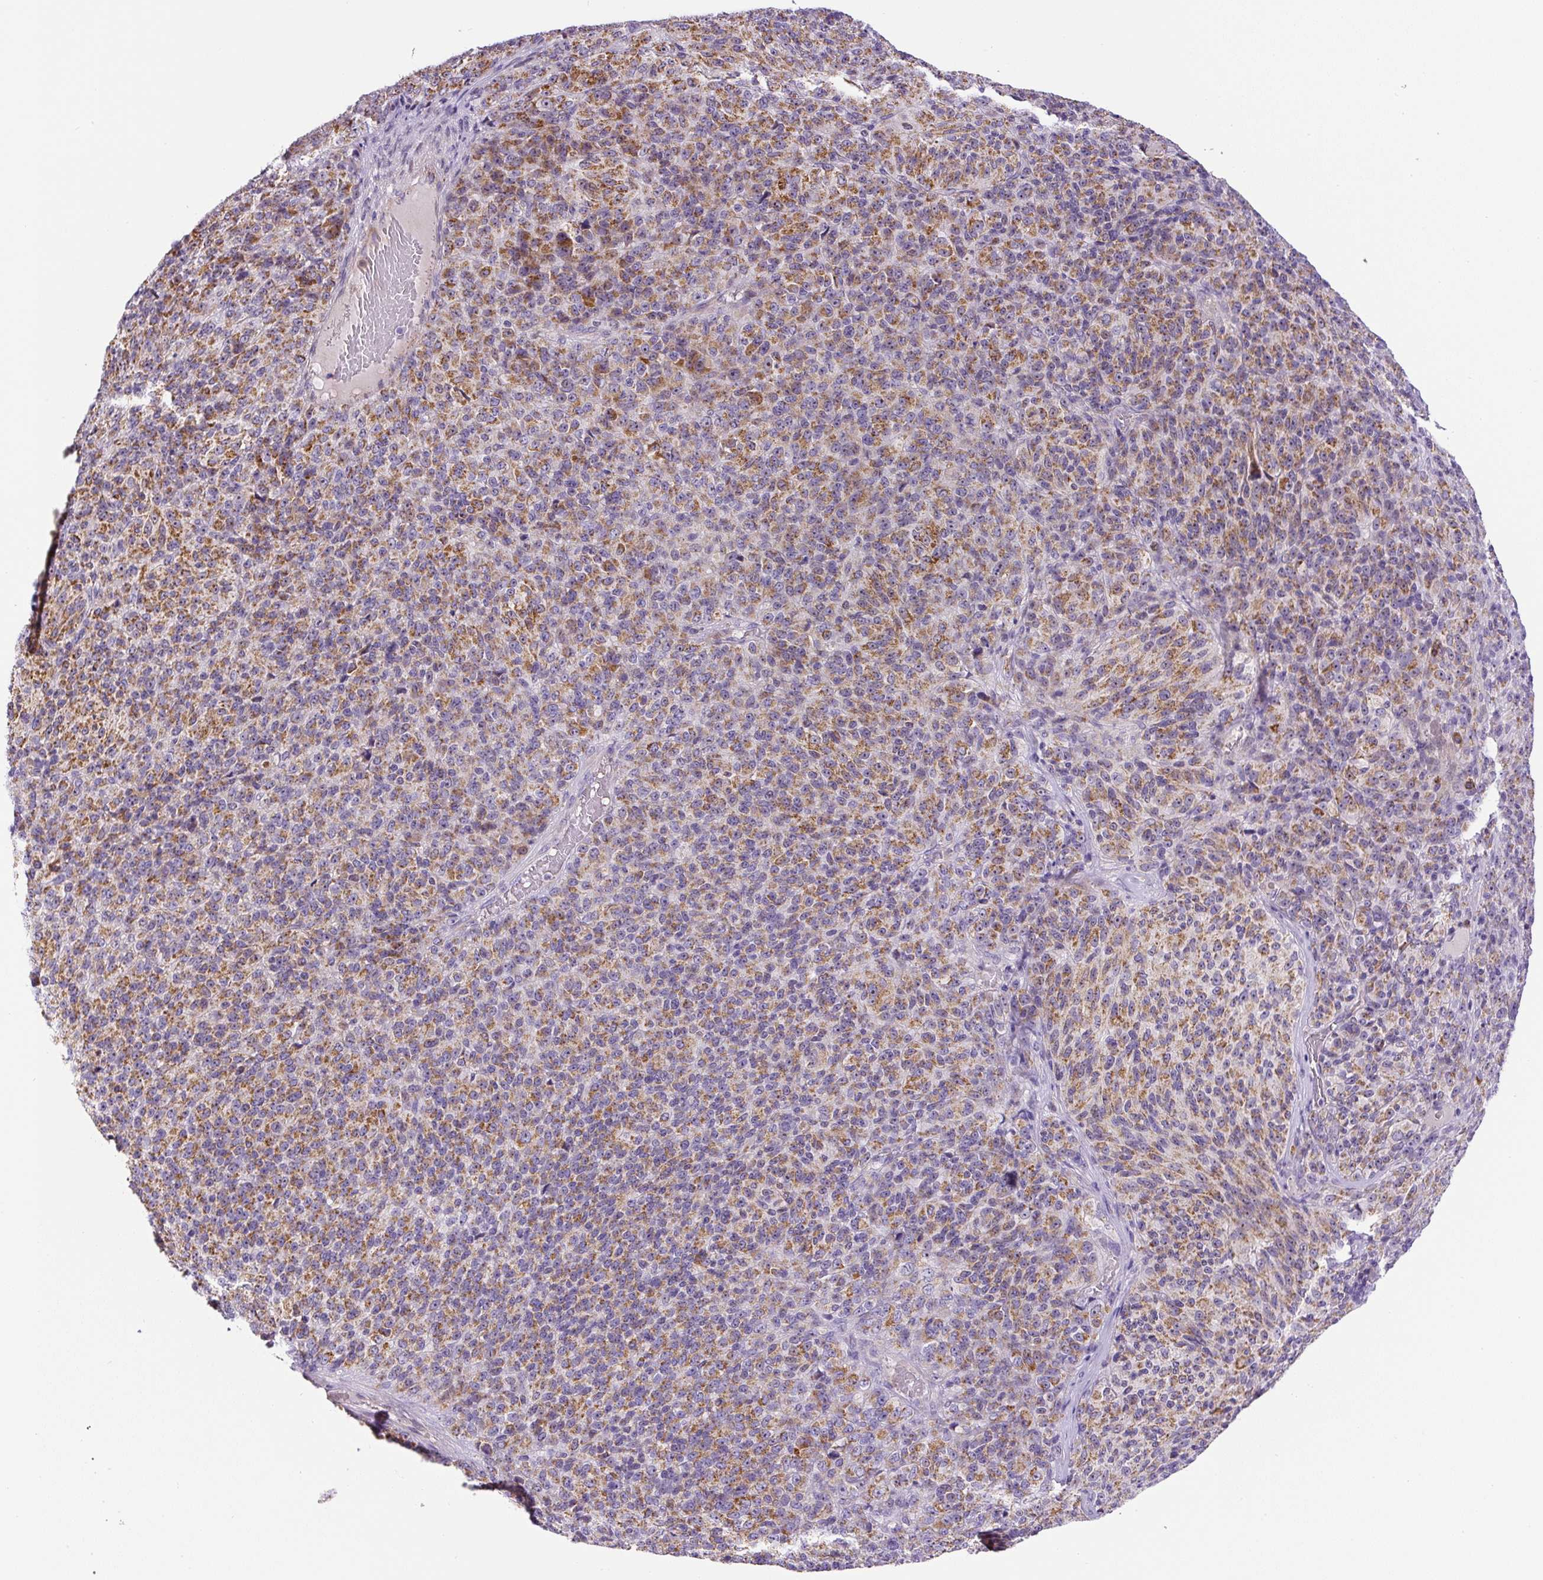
{"staining": {"intensity": "moderate", "quantity": ">75%", "location": "cytoplasmic/membranous"}, "tissue": "melanoma", "cell_type": "Tumor cells", "image_type": "cancer", "snomed": [{"axis": "morphology", "description": "Malignant melanoma, Metastatic site"}, {"axis": "topography", "description": "Brain"}], "caption": "An image showing moderate cytoplasmic/membranous staining in approximately >75% of tumor cells in melanoma, as visualized by brown immunohistochemical staining.", "gene": "ZNF596", "patient": {"sex": "female", "age": 56}}